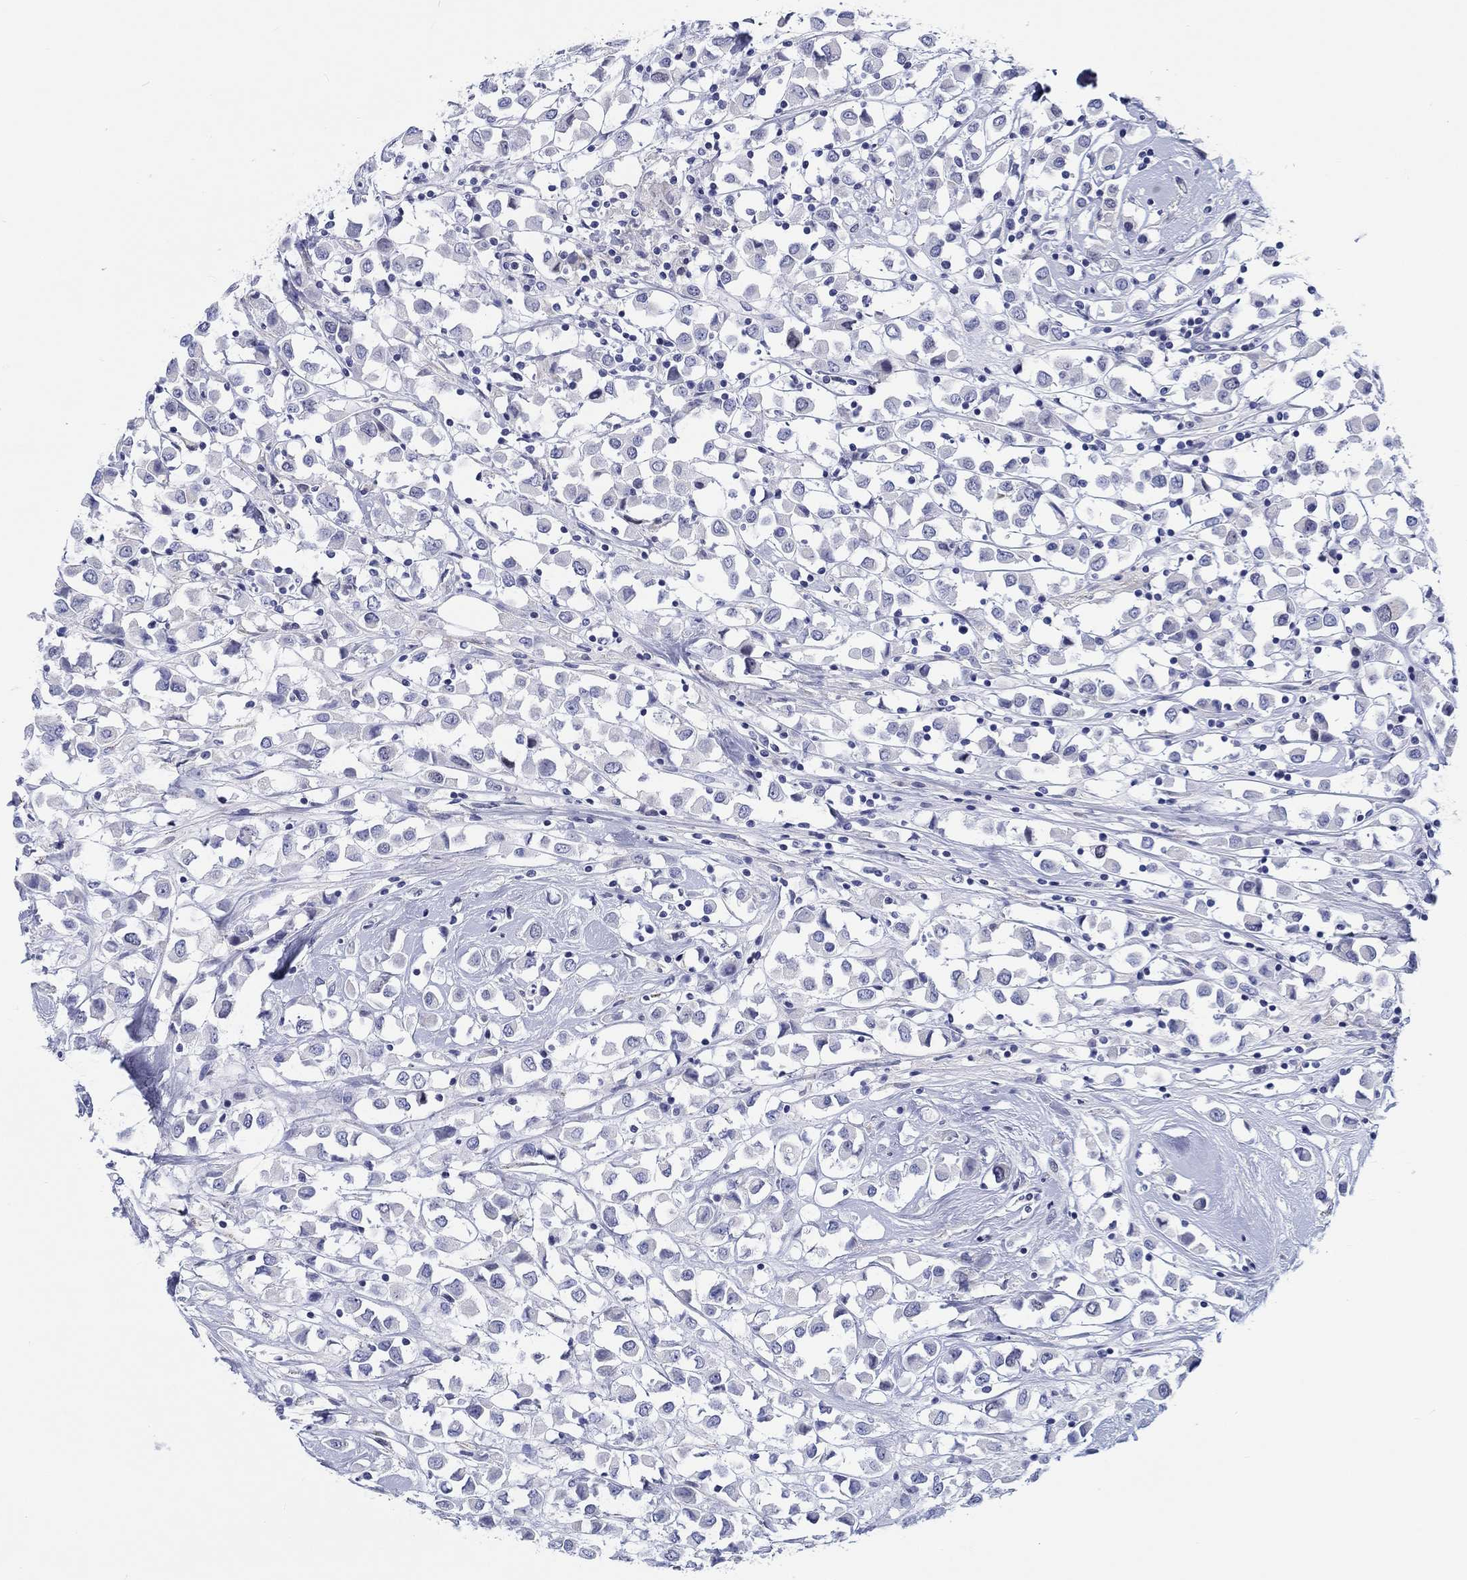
{"staining": {"intensity": "negative", "quantity": "none", "location": "none"}, "tissue": "breast cancer", "cell_type": "Tumor cells", "image_type": "cancer", "snomed": [{"axis": "morphology", "description": "Duct carcinoma"}, {"axis": "topography", "description": "Breast"}], "caption": "Human breast cancer stained for a protein using immunohistochemistry demonstrates no staining in tumor cells.", "gene": "H1-1", "patient": {"sex": "female", "age": 61}}